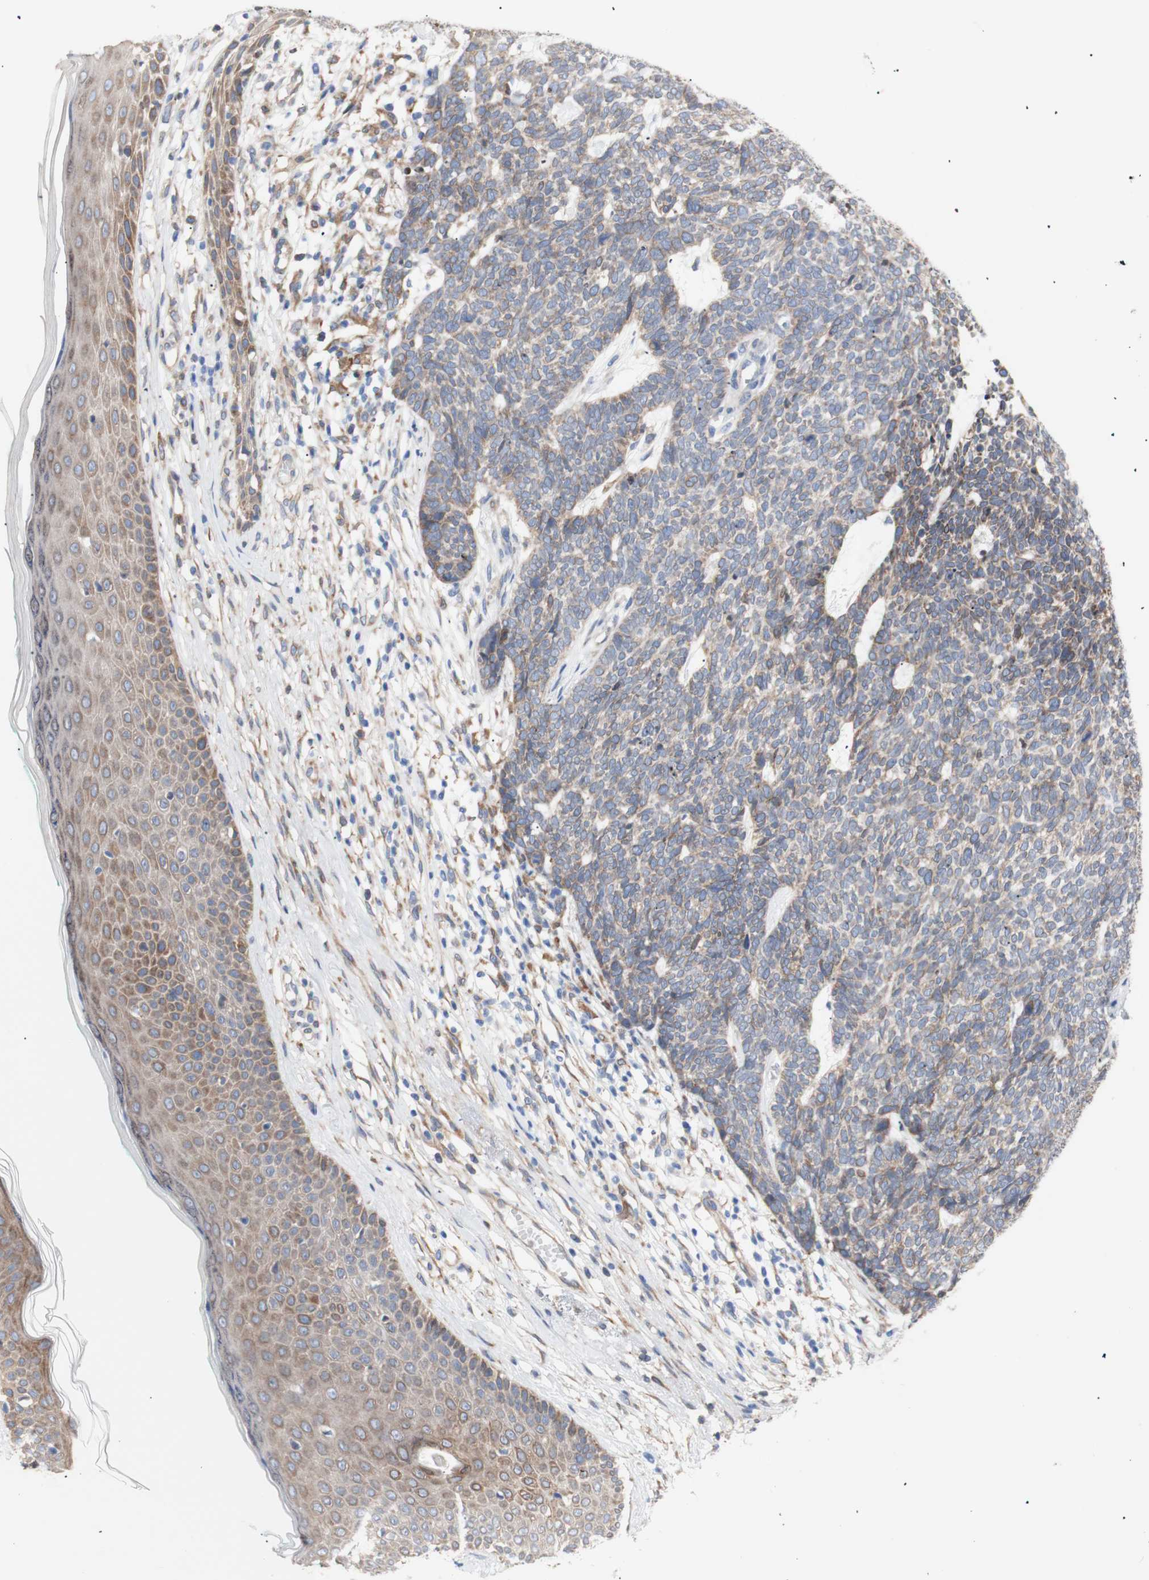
{"staining": {"intensity": "weak", "quantity": "<25%", "location": "cytoplasmic/membranous"}, "tissue": "skin cancer", "cell_type": "Tumor cells", "image_type": "cancer", "snomed": [{"axis": "morphology", "description": "Basal cell carcinoma"}, {"axis": "topography", "description": "Skin"}], "caption": "There is no significant expression in tumor cells of skin basal cell carcinoma.", "gene": "ERLIN1", "patient": {"sex": "female", "age": 84}}